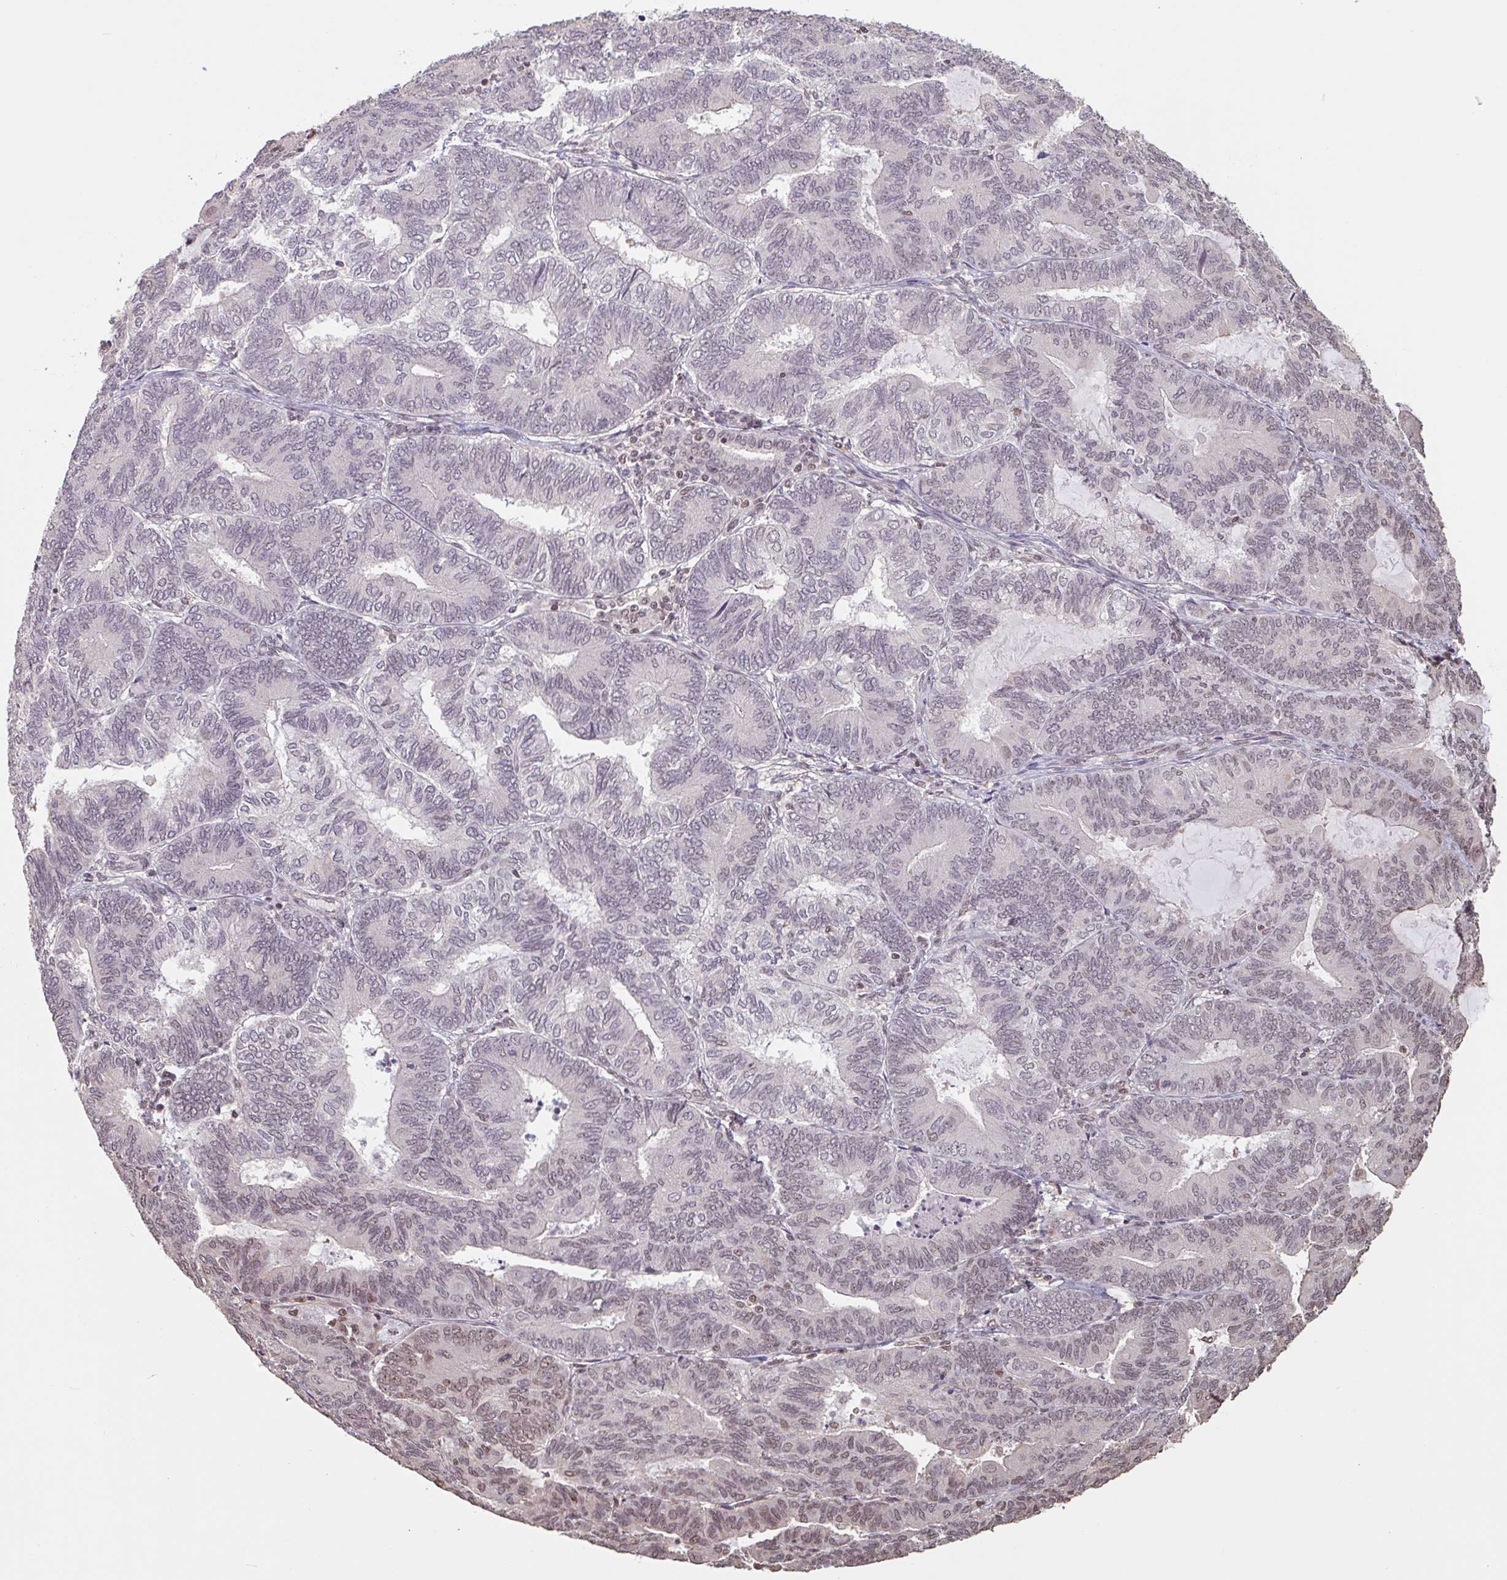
{"staining": {"intensity": "weak", "quantity": "25%-75%", "location": "nuclear"}, "tissue": "endometrial cancer", "cell_type": "Tumor cells", "image_type": "cancer", "snomed": [{"axis": "morphology", "description": "Adenocarcinoma, NOS"}, {"axis": "topography", "description": "Endometrium"}], "caption": "Endometrial cancer stained with a protein marker demonstrates weak staining in tumor cells.", "gene": "DR1", "patient": {"sex": "female", "age": 81}}